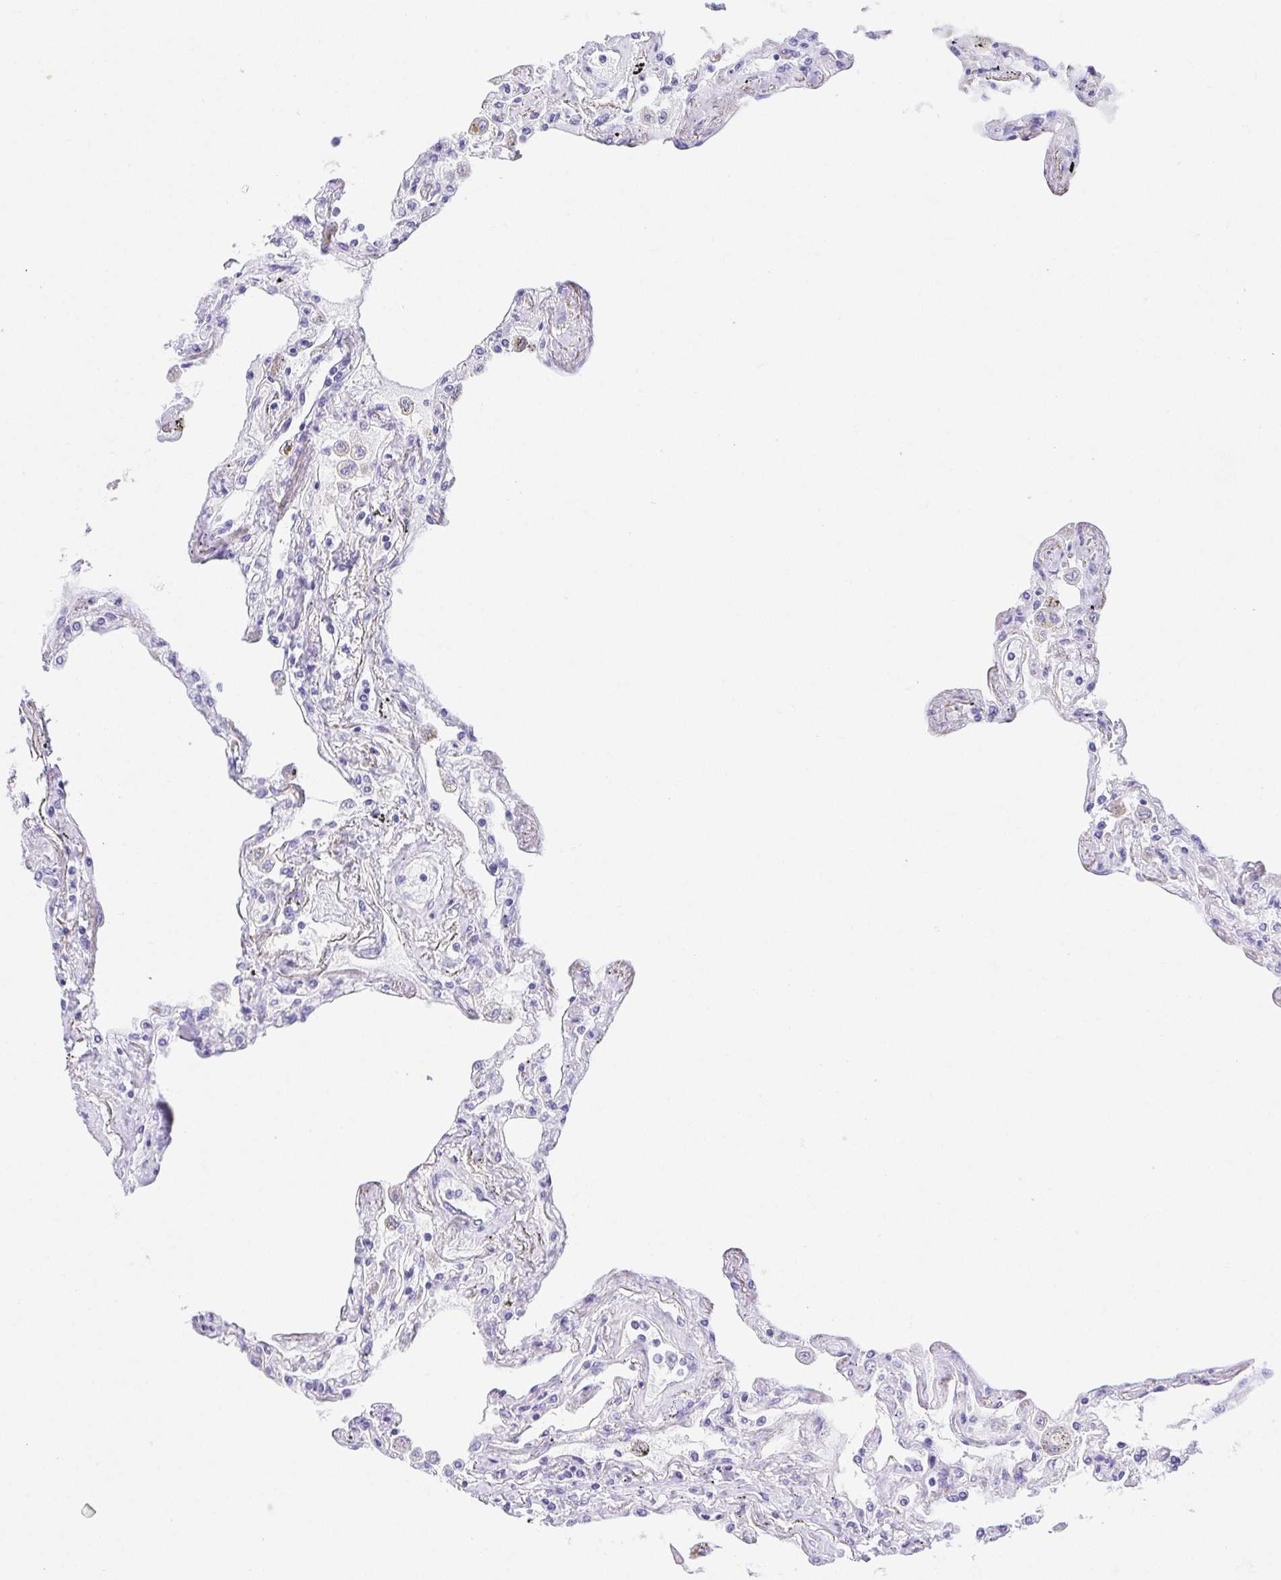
{"staining": {"intensity": "negative", "quantity": "none", "location": "none"}, "tissue": "lung", "cell_type": "Alveolar cells", "image_type": "normal", "snomed": [{"axis": "morphology", "description": "Normal tissue, NOS"}, {"axis": "morphology", "description": "Adenocarcinoma, NOS"}, {"axis": "topography", "description": "Cartilage tissue"}, {"axis": "topography", "description": "Lung"}], "caption": "Human lung stained for a protein using immunohistochemistry (IHC) reveals no staining in alveolar cells.", "gene": "LUZP4", "patient": {"sex": "female", "age": 67}}